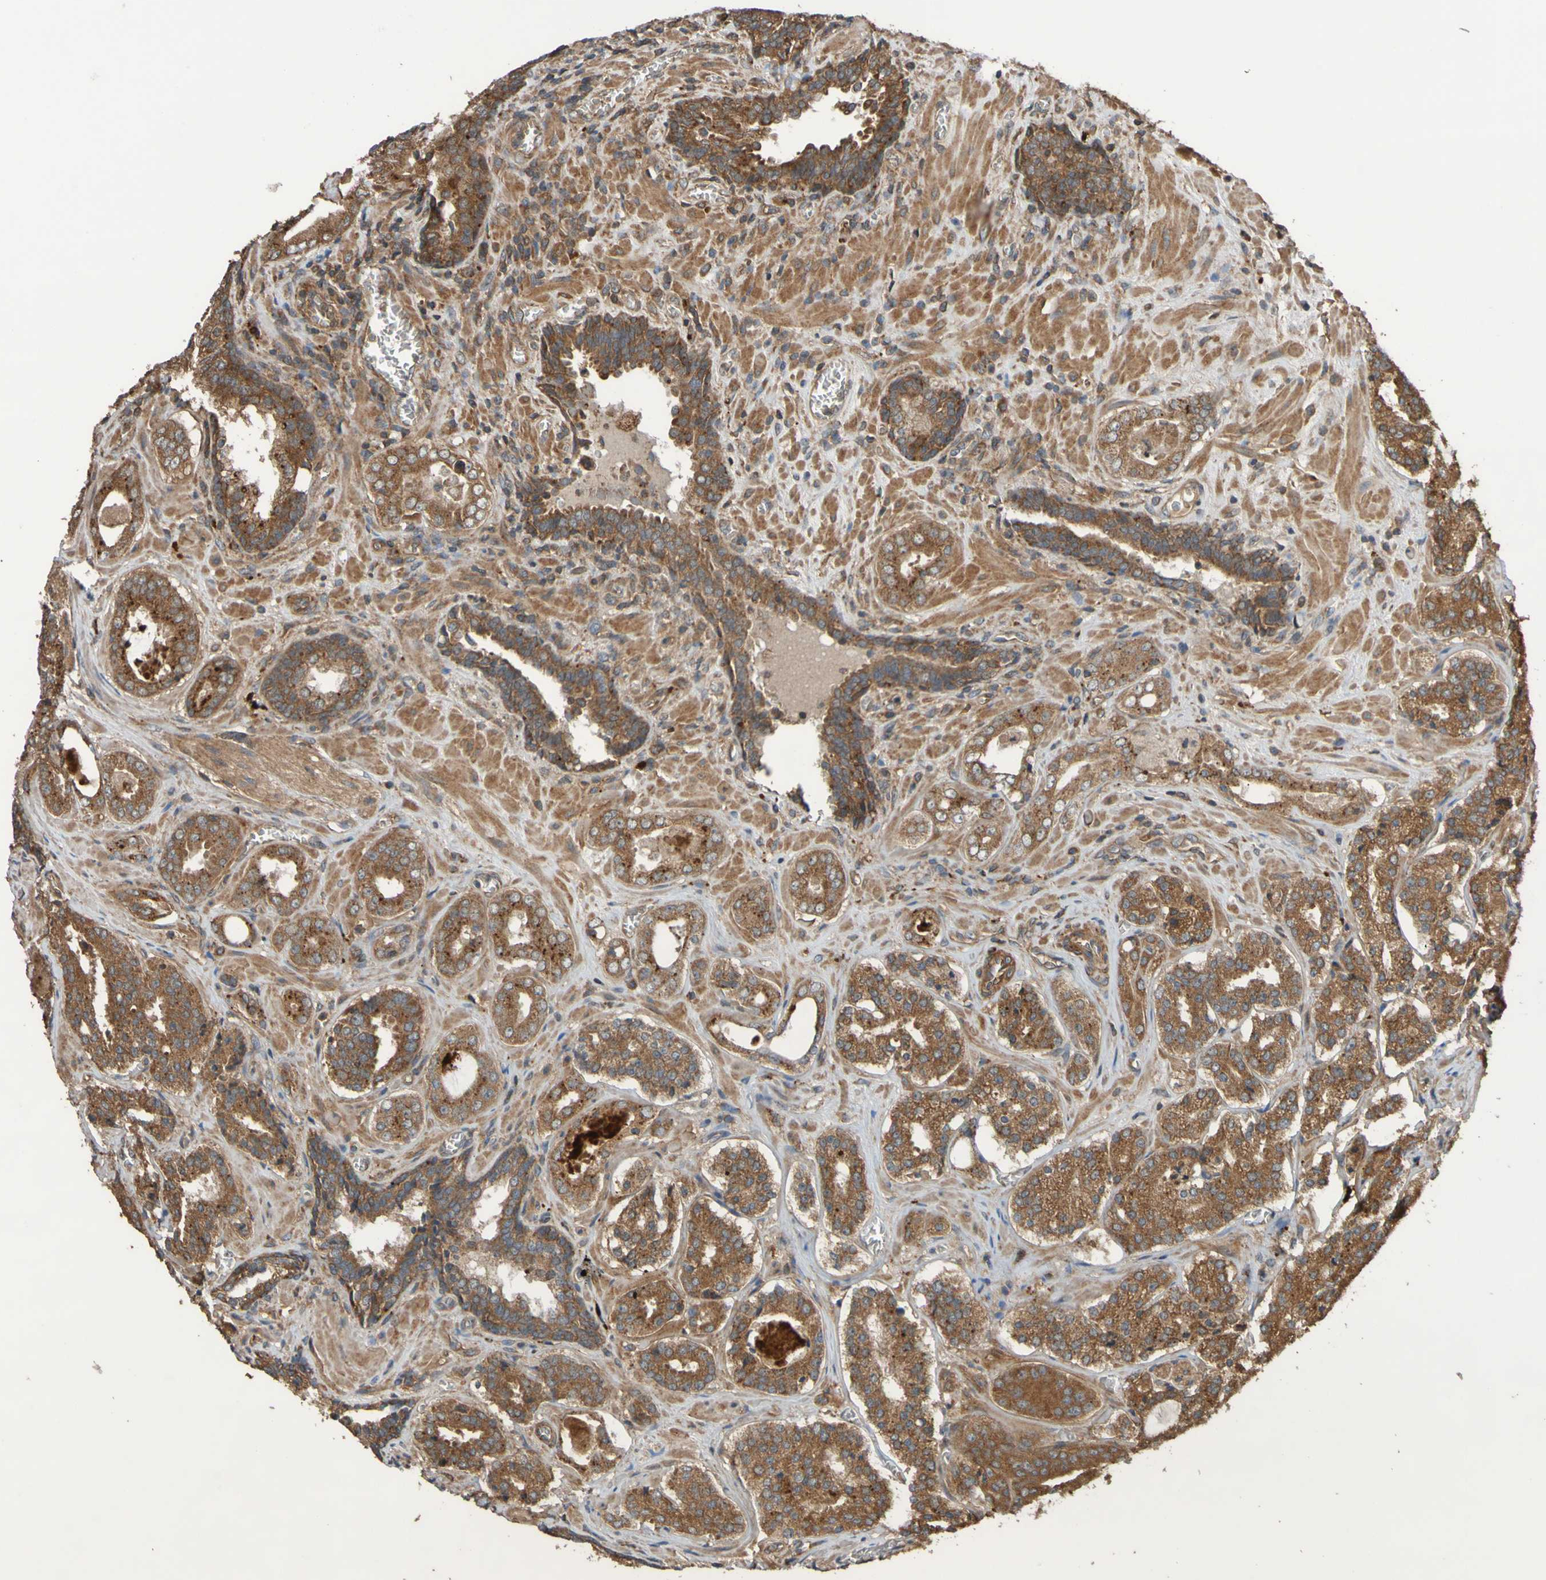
{"staining": {"intensity": "moderate", "quantity": ">75%", "location": "cytoplasmic/membranous"}, "tissue": "prostate cancer", "cell_type": "Tumor cells", "image_type": "cancer", "snomed": [{"axis": "morphology", "description": "Adenocarcinoma, High grade"}, {"axis": "topography", "description": "Prostate"}], "caption": "Prostate cancer stained with DAB IHC exhibits medium levels of moderate cytoplasmic/membranous staining in approximately >75% of tumor cells.", "gene": "UCN", "patient": {"sex": "male", "age": 60}}